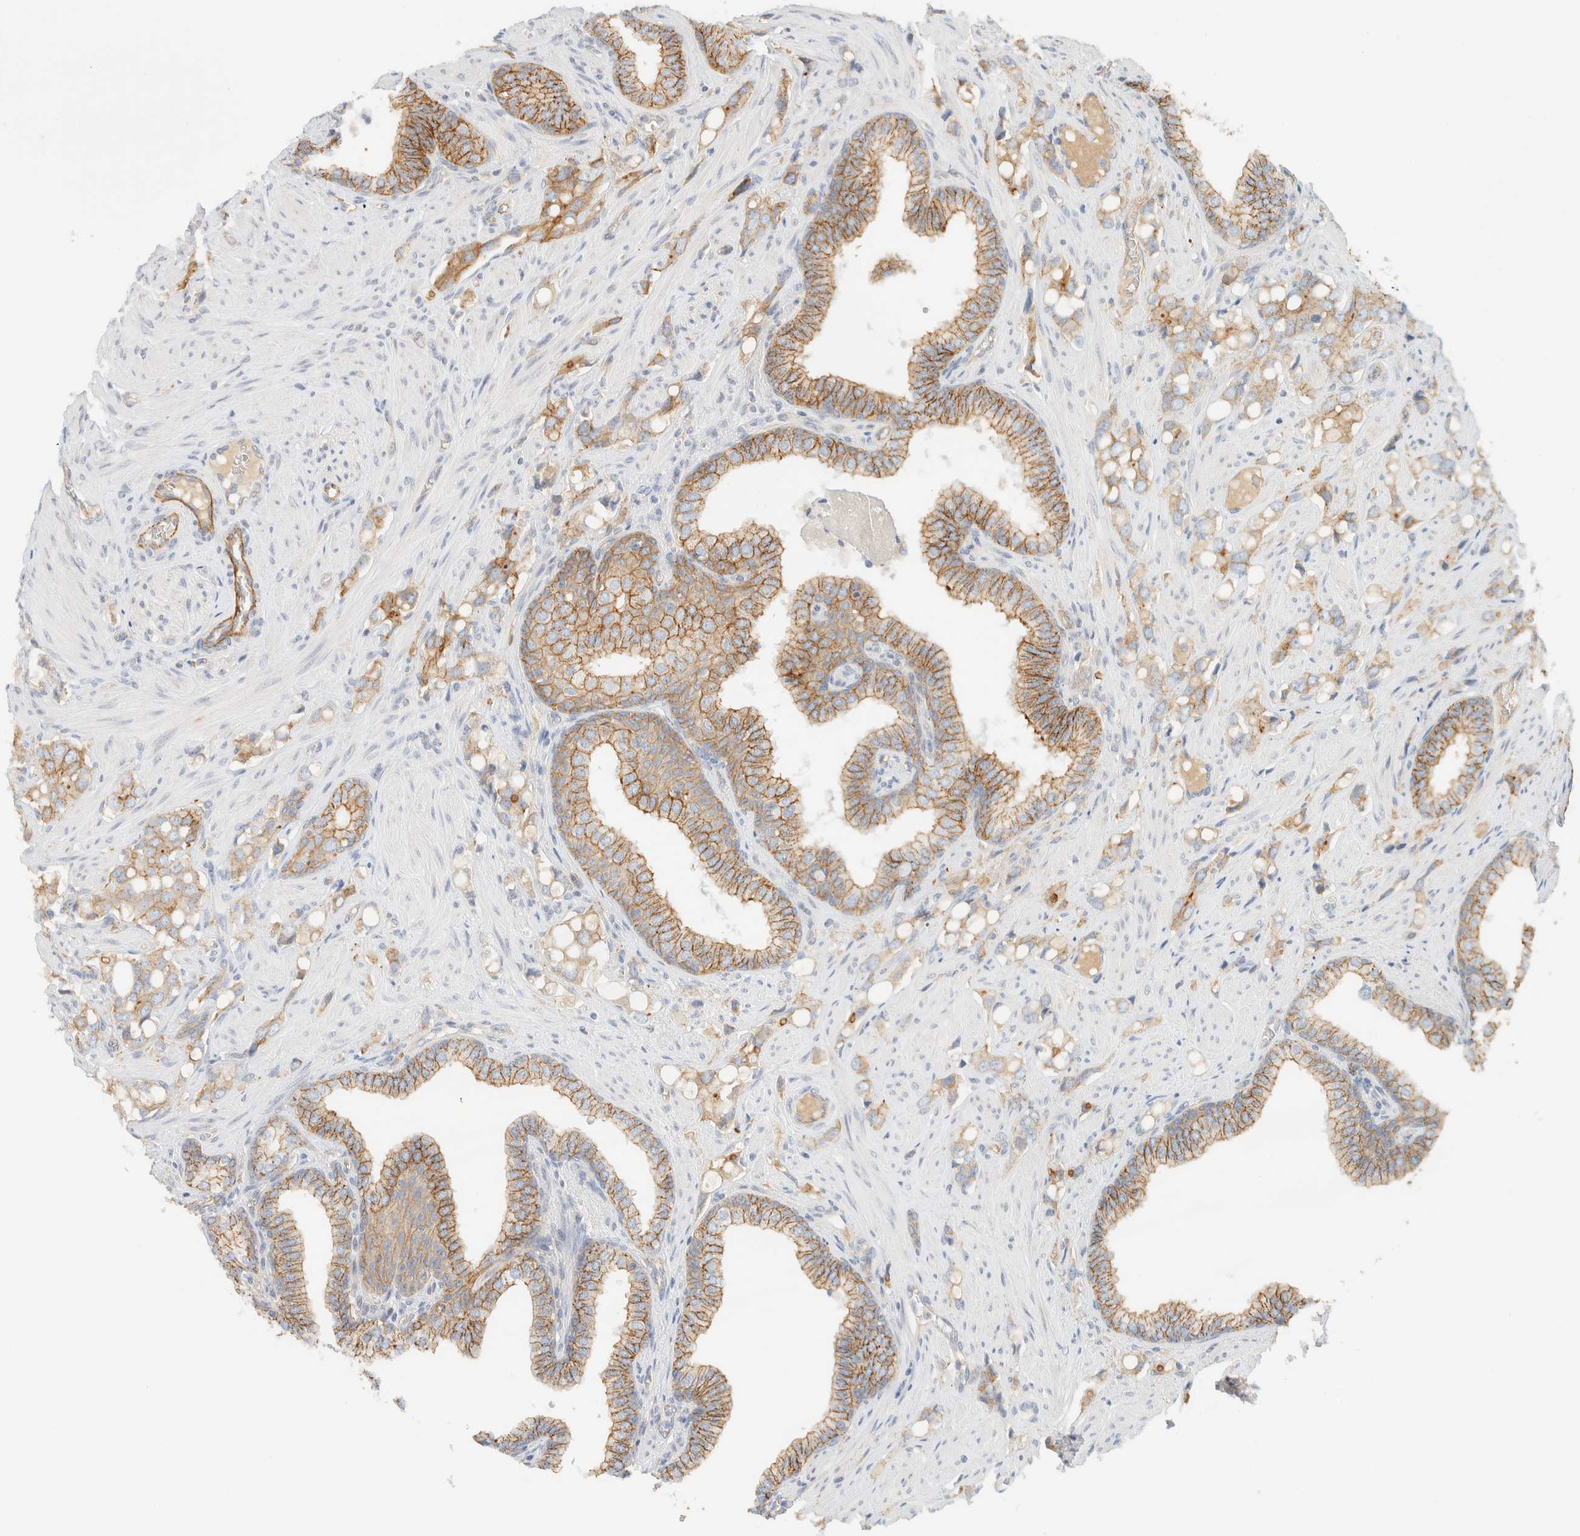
{"staining": {"intensity": "moderate", "quantity": ">75%", "location": "cytoplasmic/membranous"}, "tissue": "prostate cancer", "cell_type": "Tumor cells", "image_type": "cancer", "snomed": [{"axis": "morphology", "description": "Adenocarcinoma, High grade"}, {"axis": "topography", "description": "Prostate"}], "caption": "Moderate cytoplasmic/membranous protein positivity is appreciated in approximately >75% of tumor cells in prostate cancer.", "gene": "LIMA1", "patient": {"sex": "male", "age": 52}}